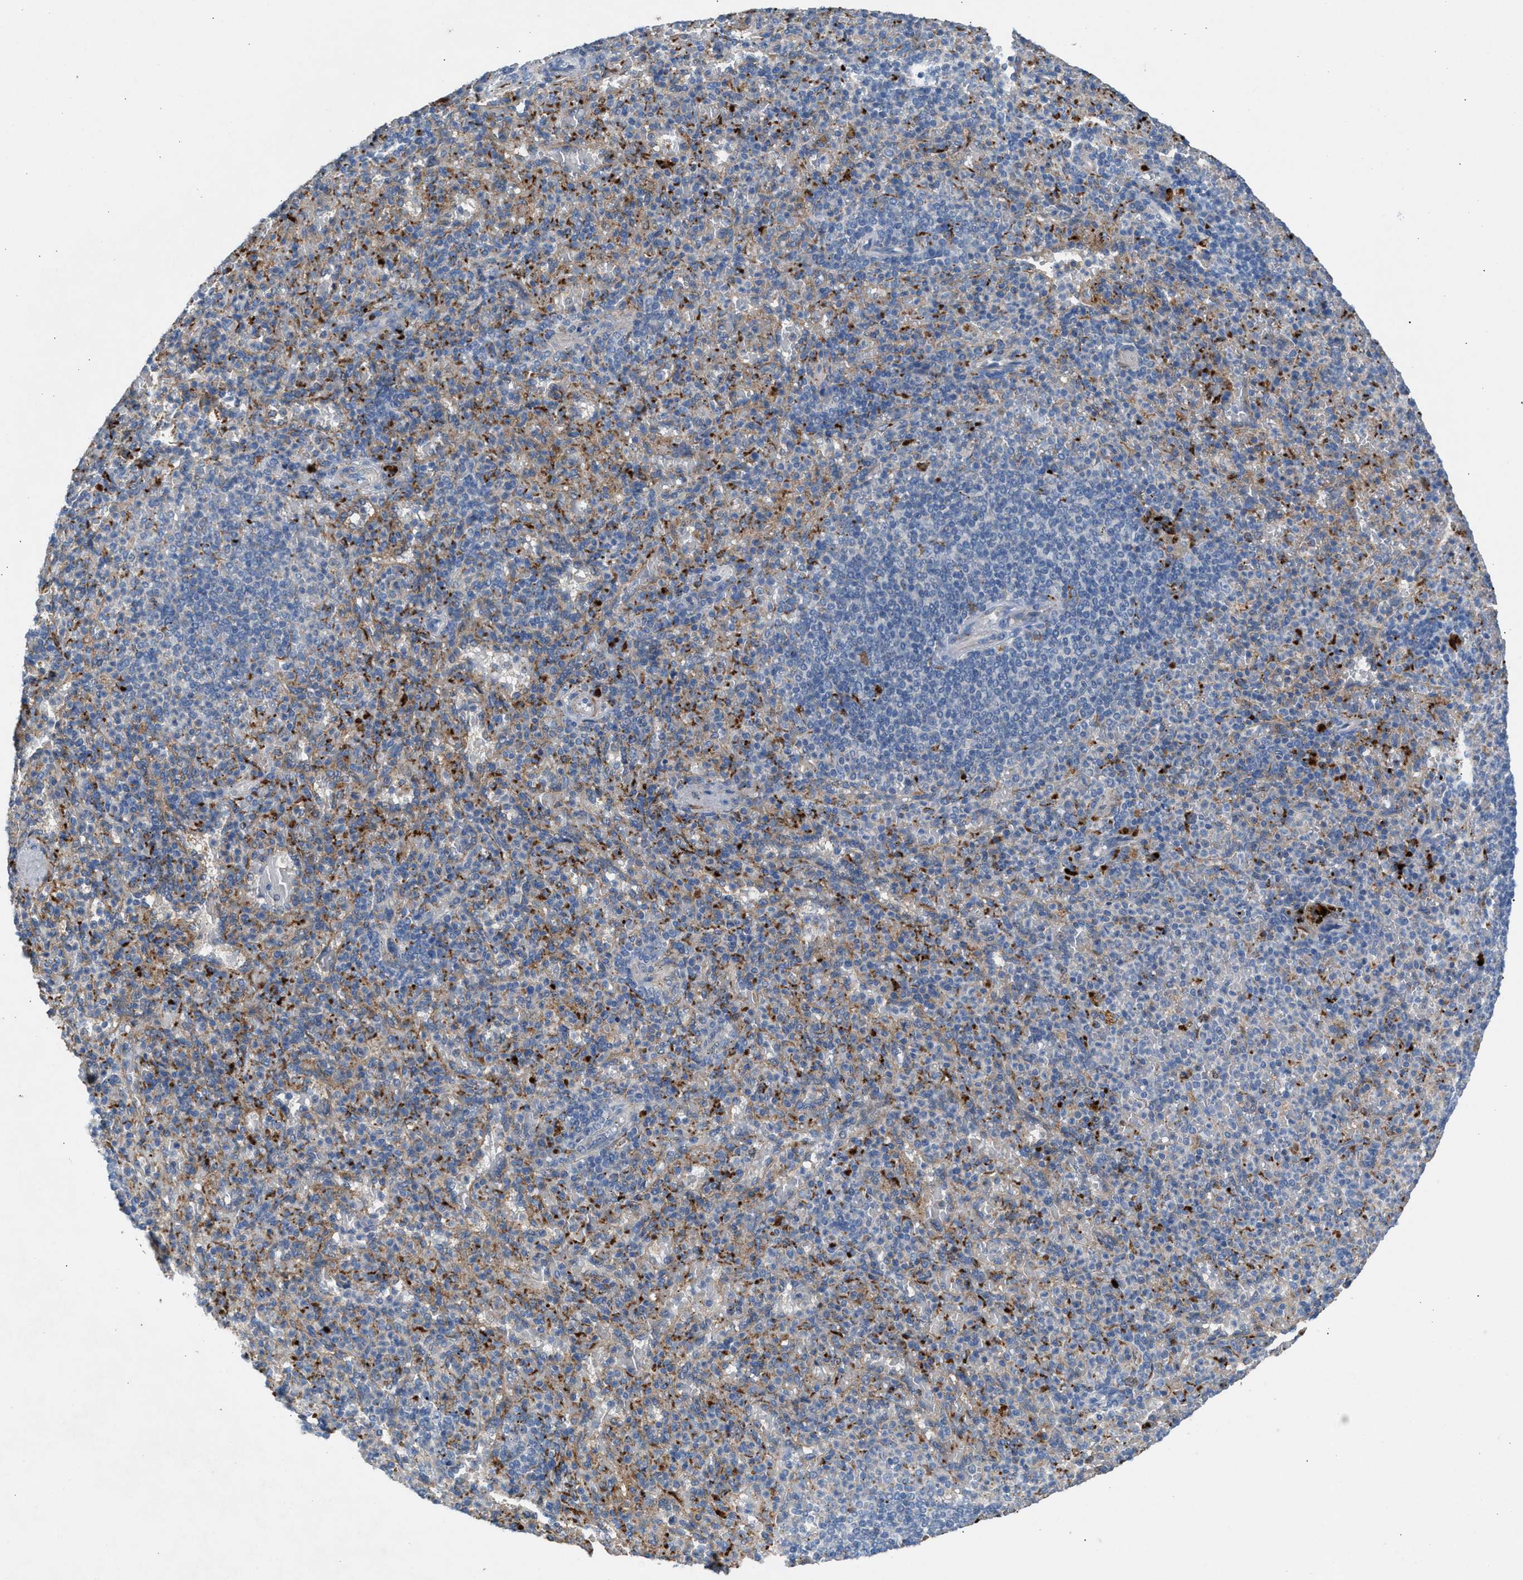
{"staining": {"intensity": "weak", "quantity": "<25%", "location": "cytoplasmic/membranous"}, "tissue": "spleen", "cell_type": "Cells in red pulp", "image_type": "normal", "snomed": [{"axis": "morphology", "description": "Normal tissue, NOS"}, {"axis": "topography", "description": "Spleen"}], "caption": "Immunohistochemistry image of benign human spleen stained for a protein (brown), which reveals no expression in cells in red pulp.", "gene": "AOAH", "patient": {"sex": "female", "age": 74}}